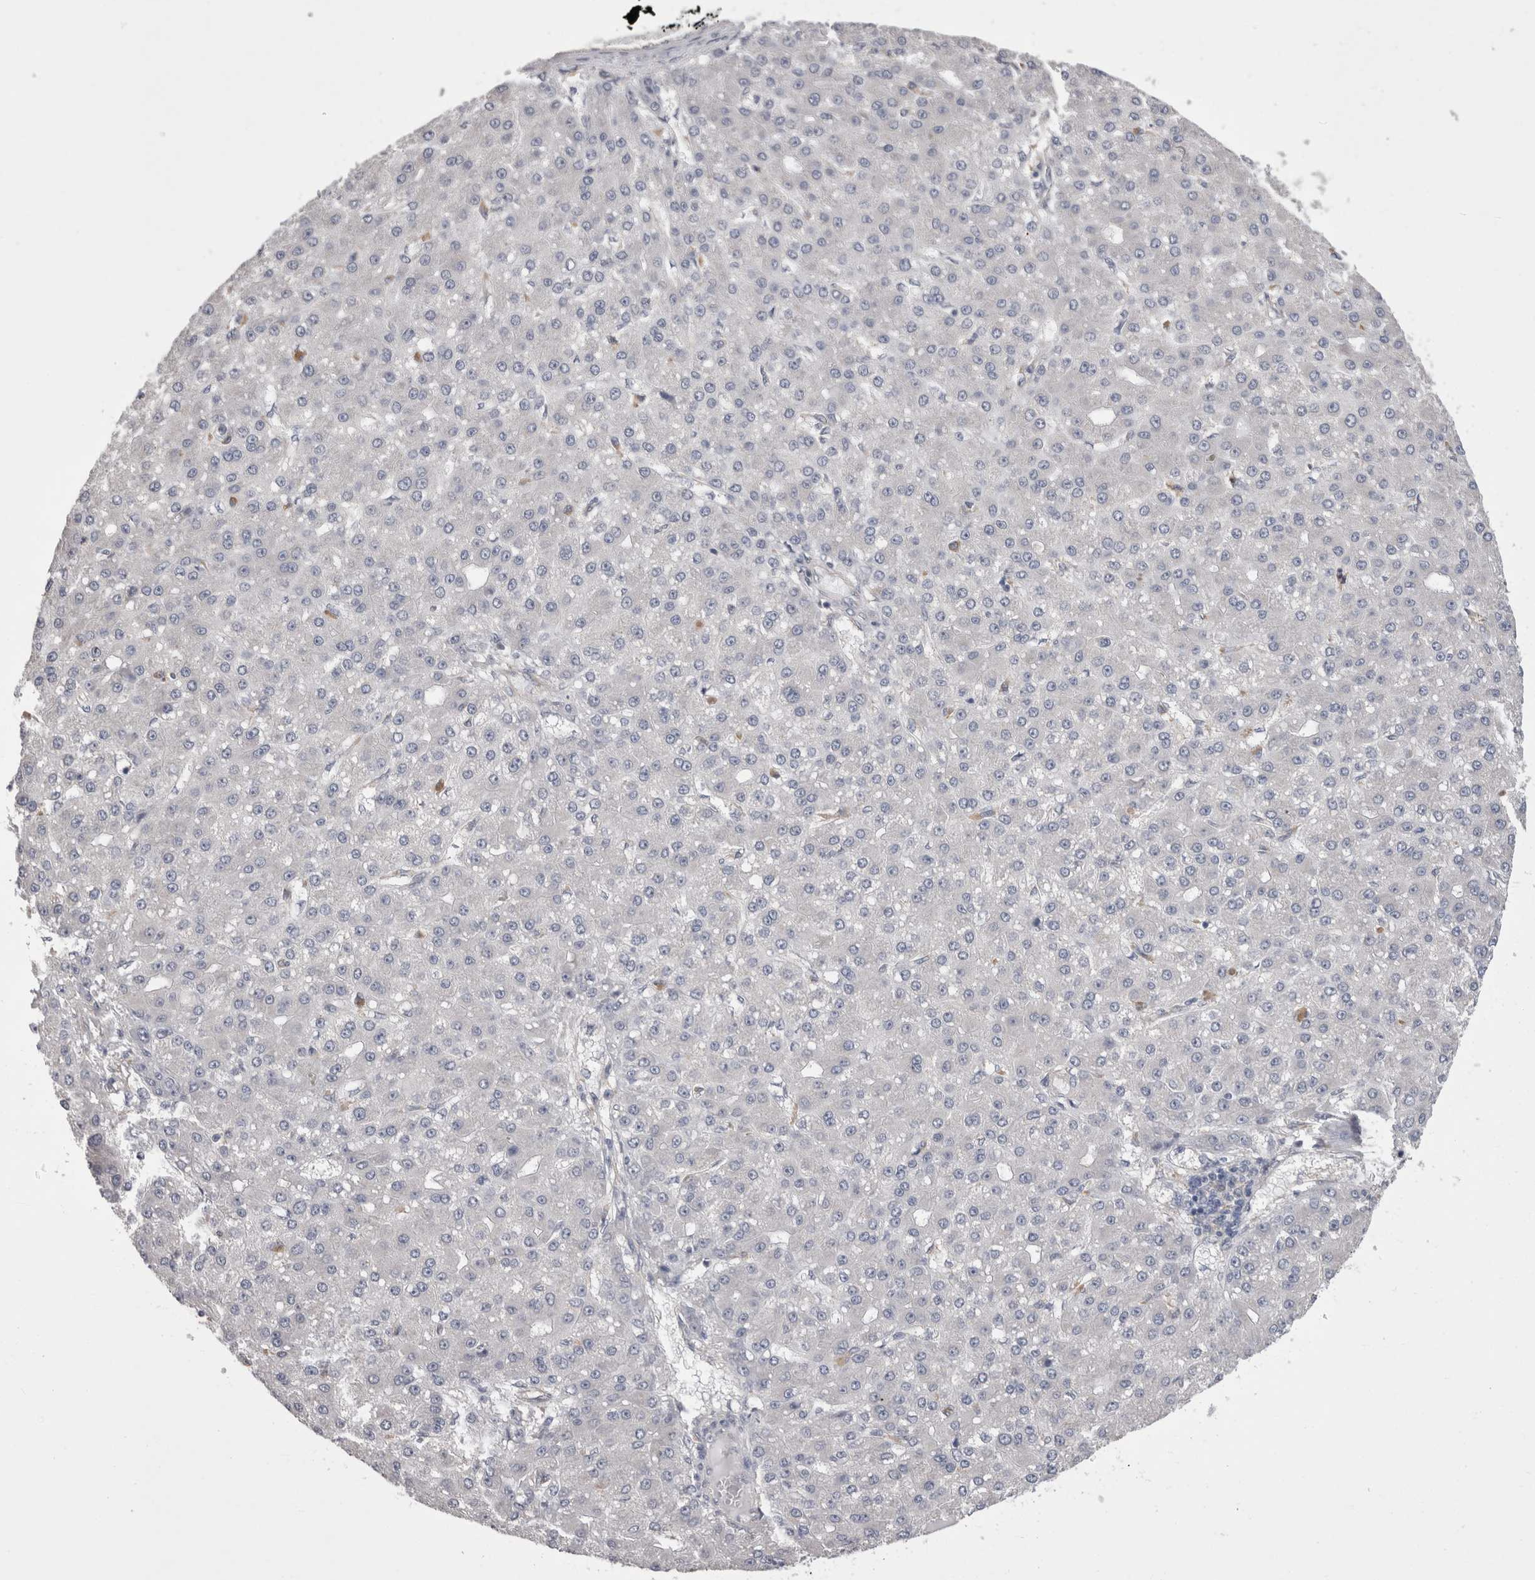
{"staining": {"intensity": "negative", "quantity": "none", "location": "none"}, "tissue": "liver cancer", "cell_type": "Tumor cells", "image_type": "cancer", "snomed": [{"axis": "morphology", "description": "Carcinoma, Hepatocellular, NOS"}, {"axis": "topography", "description": "Liver"}], "caption": "This is an immunohistochemistry (IHC) image of human hepatocellular carcinoma (liver). There is no staining in tumor cells.", "gene": "DCTN6", "patient": {"sex": "male", "age": 67}}